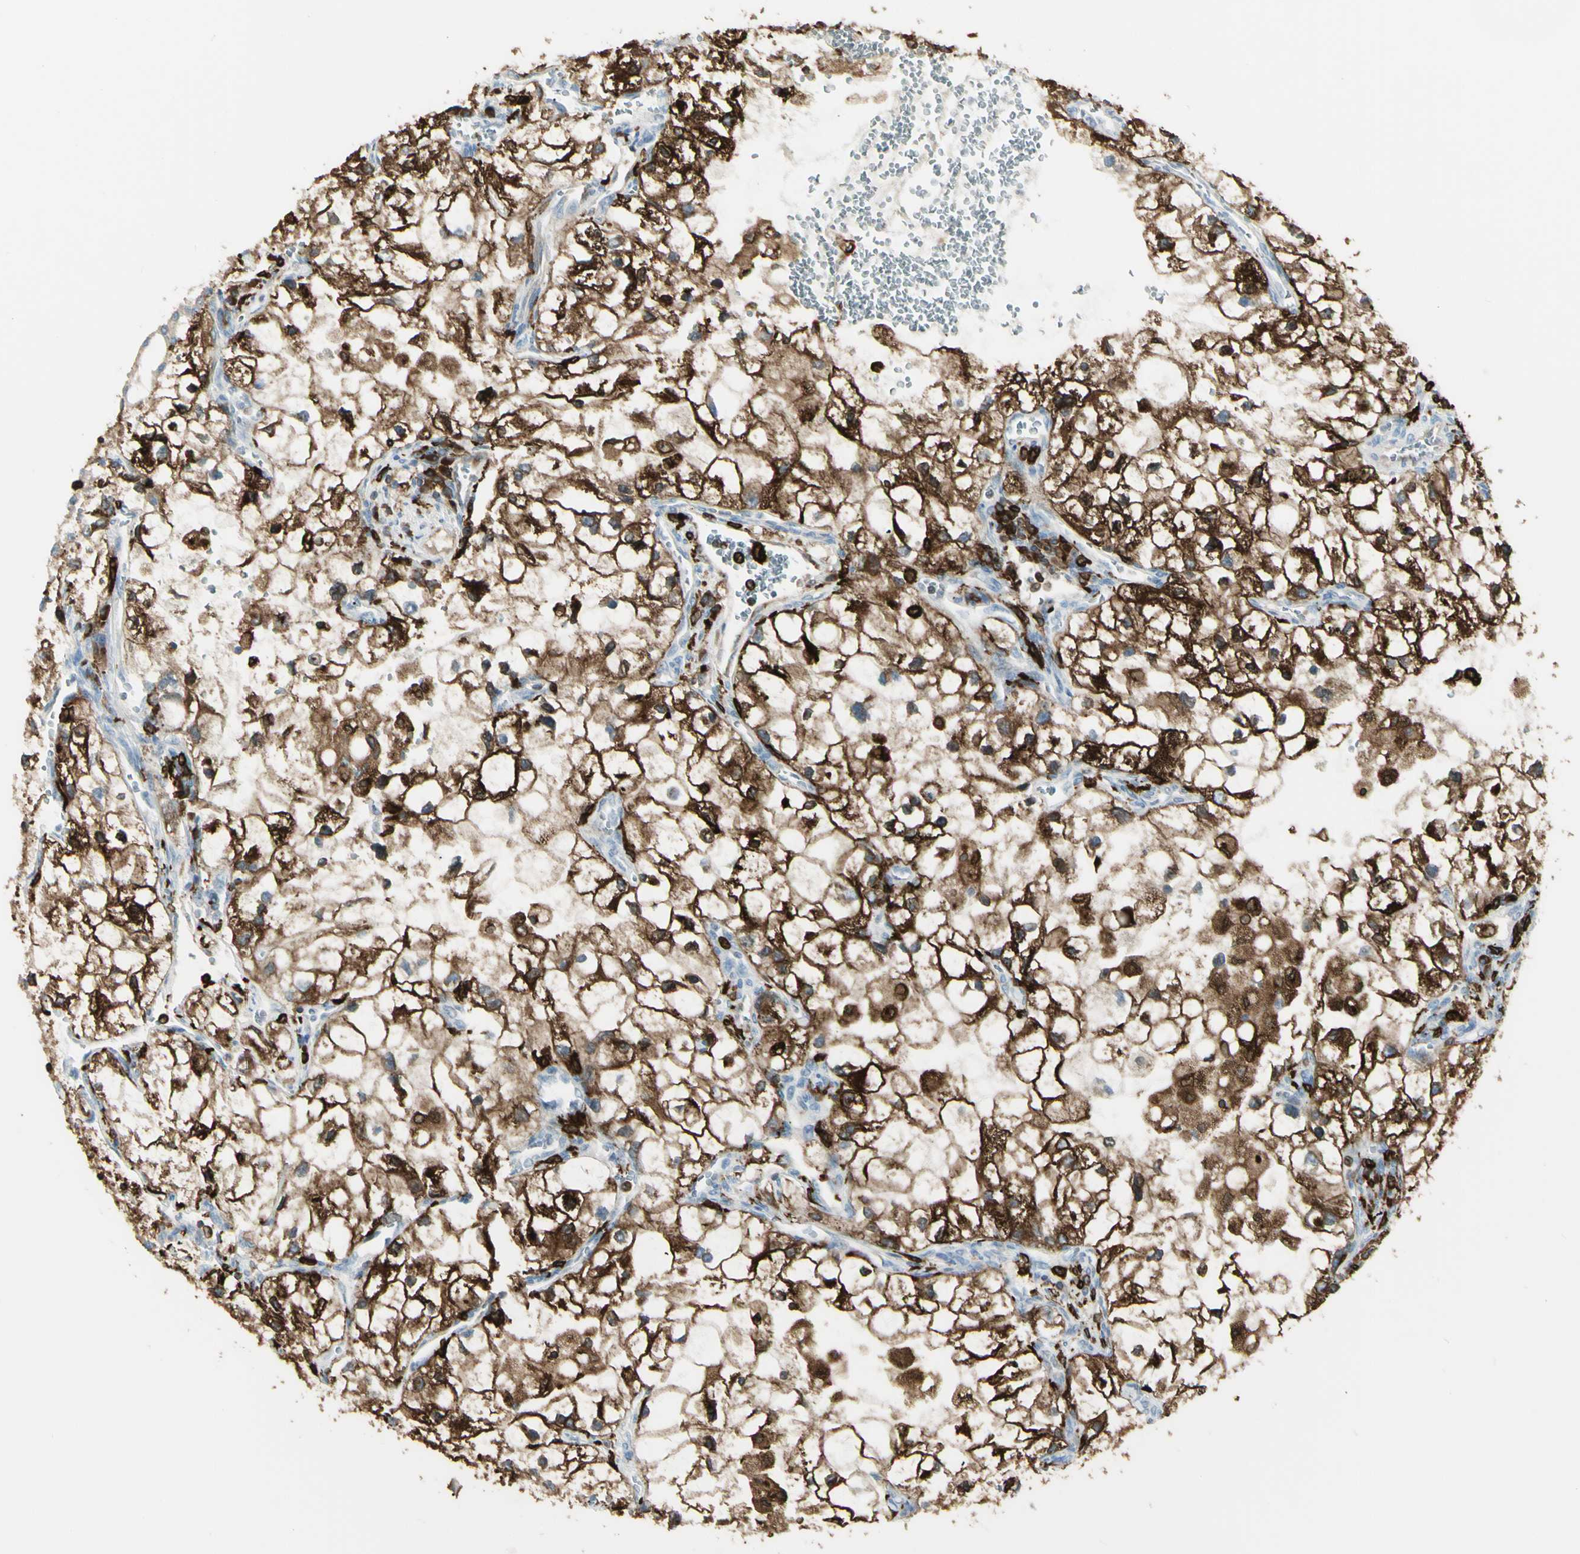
{"staining": {"intensity": "strong", "quantity": ">75%", "location": "cytoplasmic/membranous"}, "tissue": "renal cancer", "cell_type": "Tumor cells", "image_type": "cancer", "snomed": [{"axis": "morphology", "description": "Adenocarcinoma, NOS"}, {"axis": "topography", "description": "Kidney"}], "caption": "Human renal adenocarcinoma stained for a protein (brown) displays strong cytoplasmic/membranous positive staining in about >75% of tumor cells.", "gene": "CD74", "patient": {"sex": "female", "age": 70}}